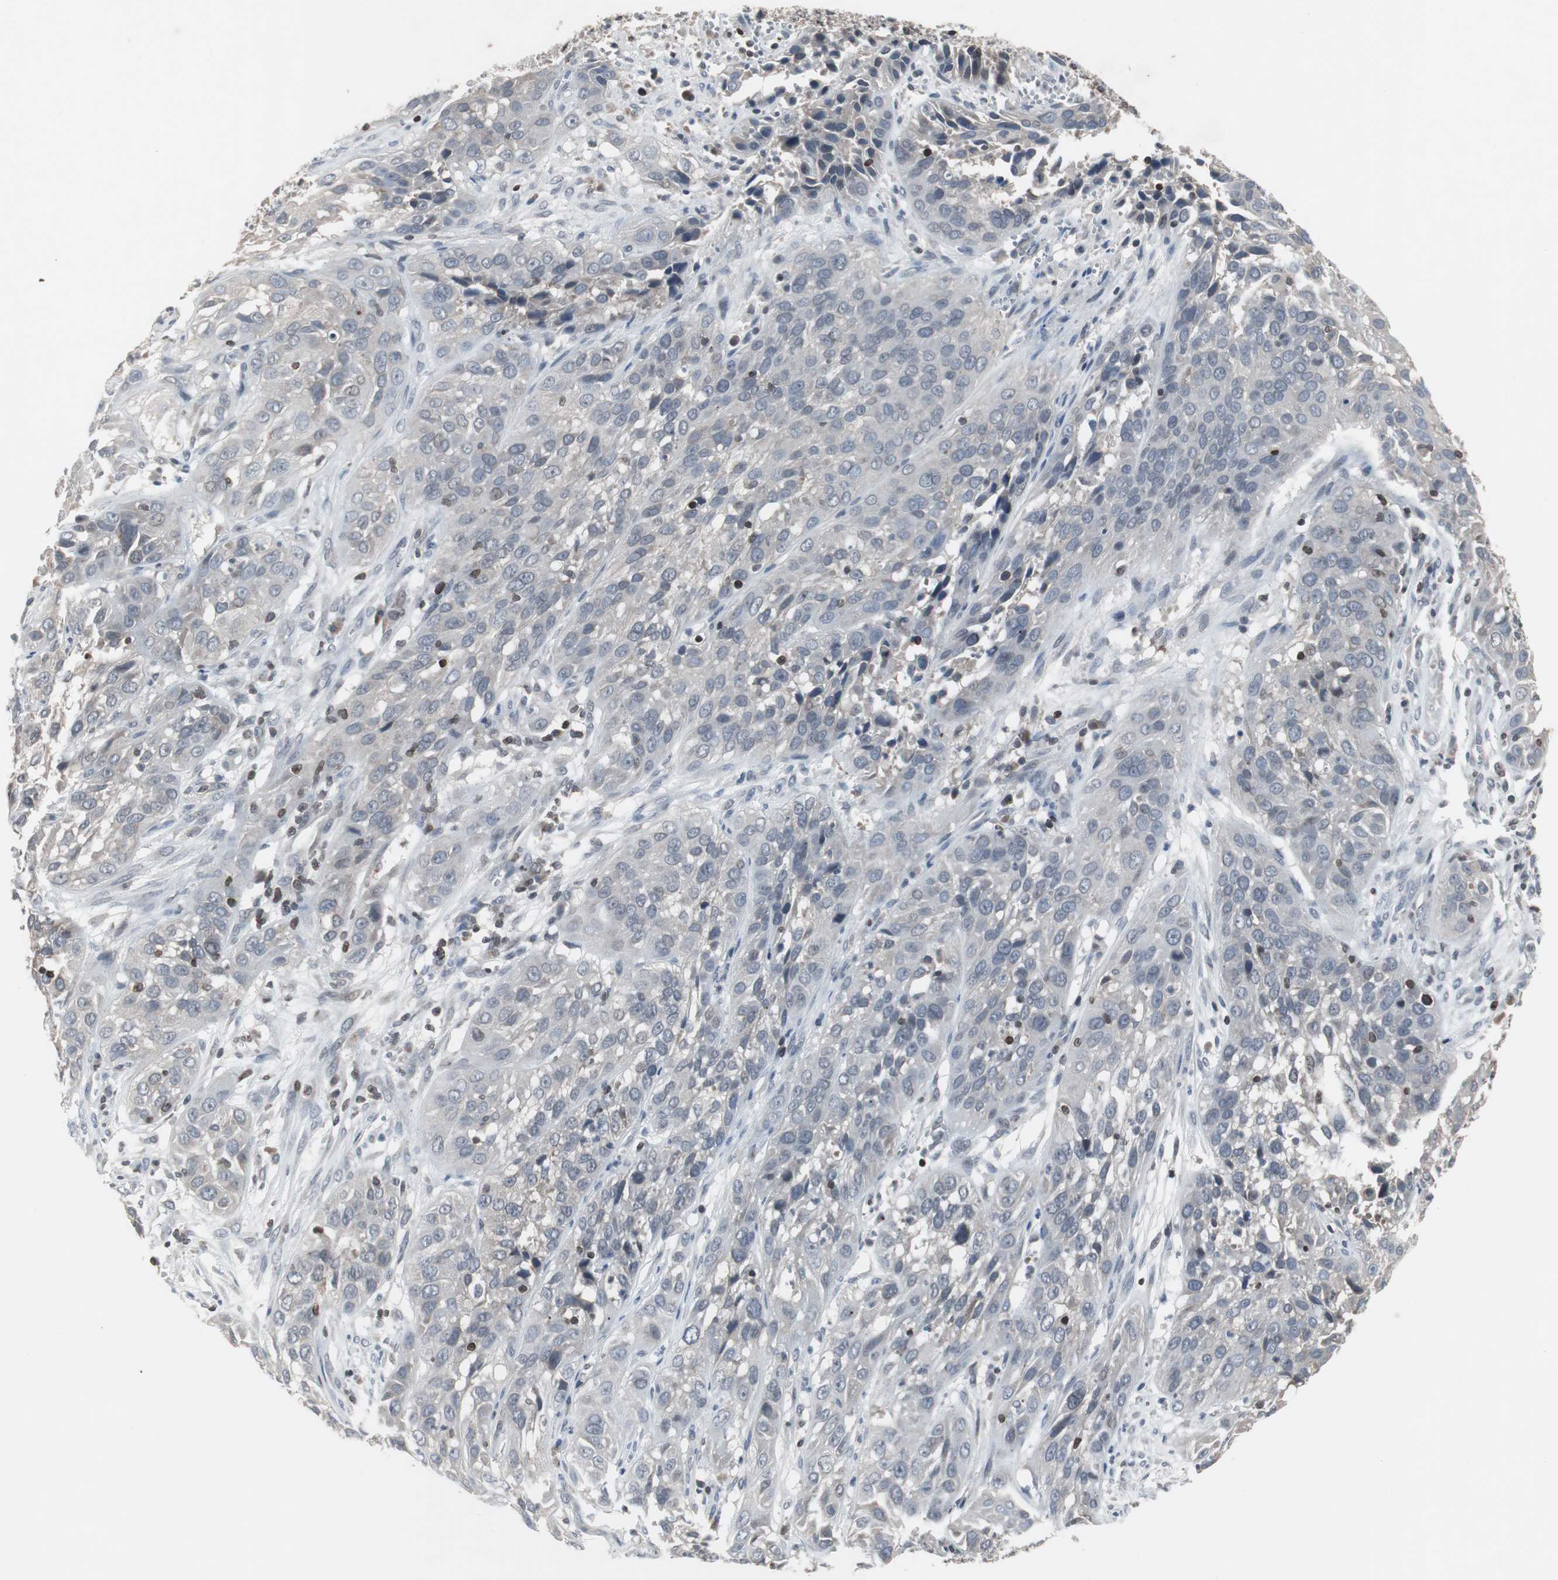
{"staining": {"intensity": "negative", "quantity": "none", "location": "none"}, "tissue": "cervical cancer", "cell_type": "Tumor cells", "image_type": "cancer", "snomed": [{"axis": "morphology", "description": "Squamous cell carcinoma, NOS"}, {"axis": "topography", "description": "Cervix"}], "caption": "High magnification brightfield microscopy of cervical cancer stained with DAB (brown) and counterstained with hematoxylin (blue): tumor cells show no significant positivity.", "gene": "ZNF396", "patient": {"sex": "female", "age": 32}}